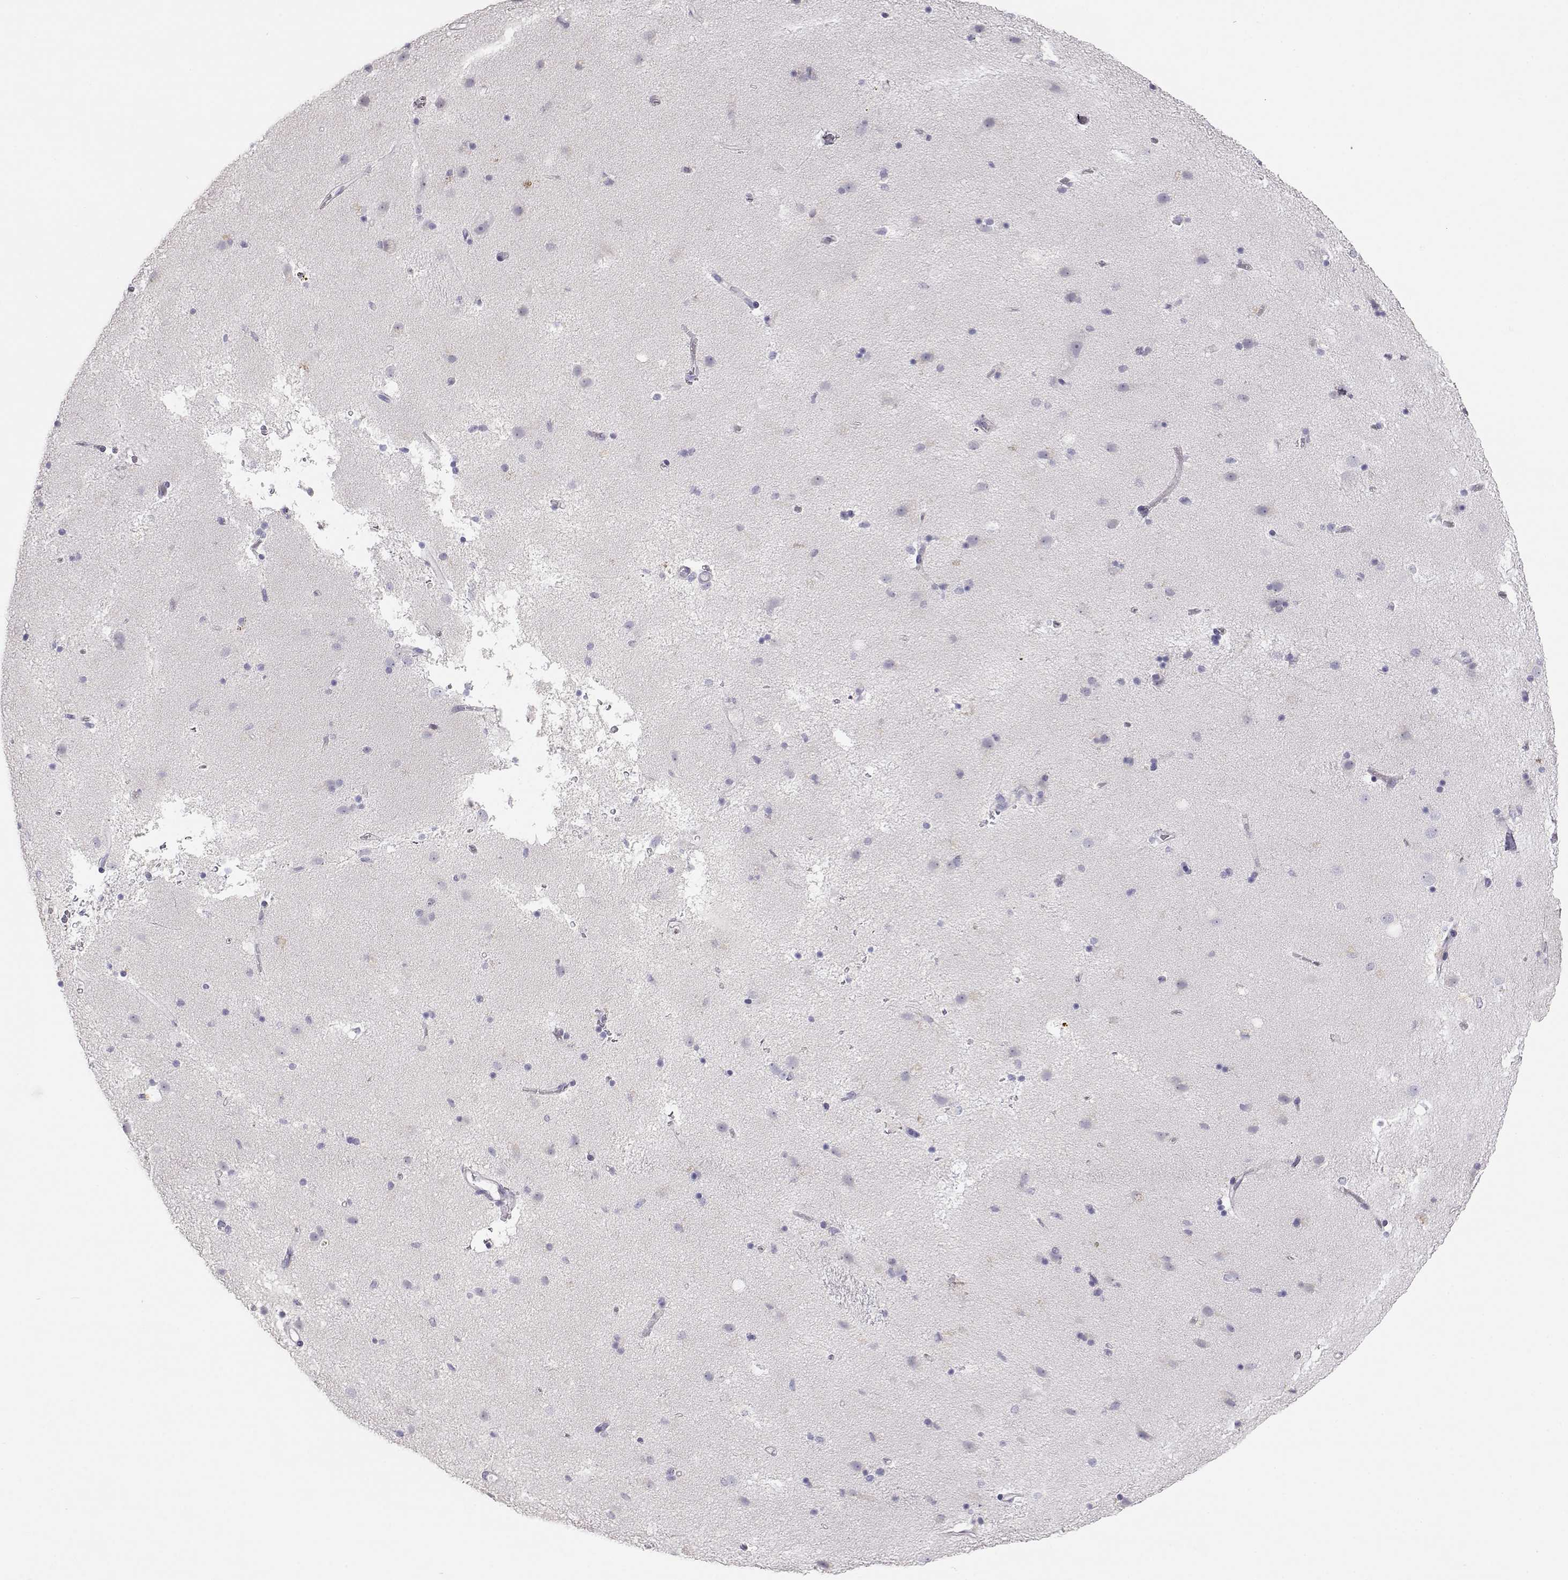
{"staining": {"intensity": "negative", "quantity": "none", "location": "none"}, "tissue": "caudate", "cell_type": "Glial cells", "image_type": "normal", "snomed": [{"axis": "morphology", "description": "Normal tissue, NOS"}, {"axis": "topography", "description": "Lateral ventricle wall"}], "caption": "Histopathology image shows no significant protein staining in glial cells of unremarkable caudate.", "gene": "CDHR1", "patient": {"sex": "female", "age": 71}}